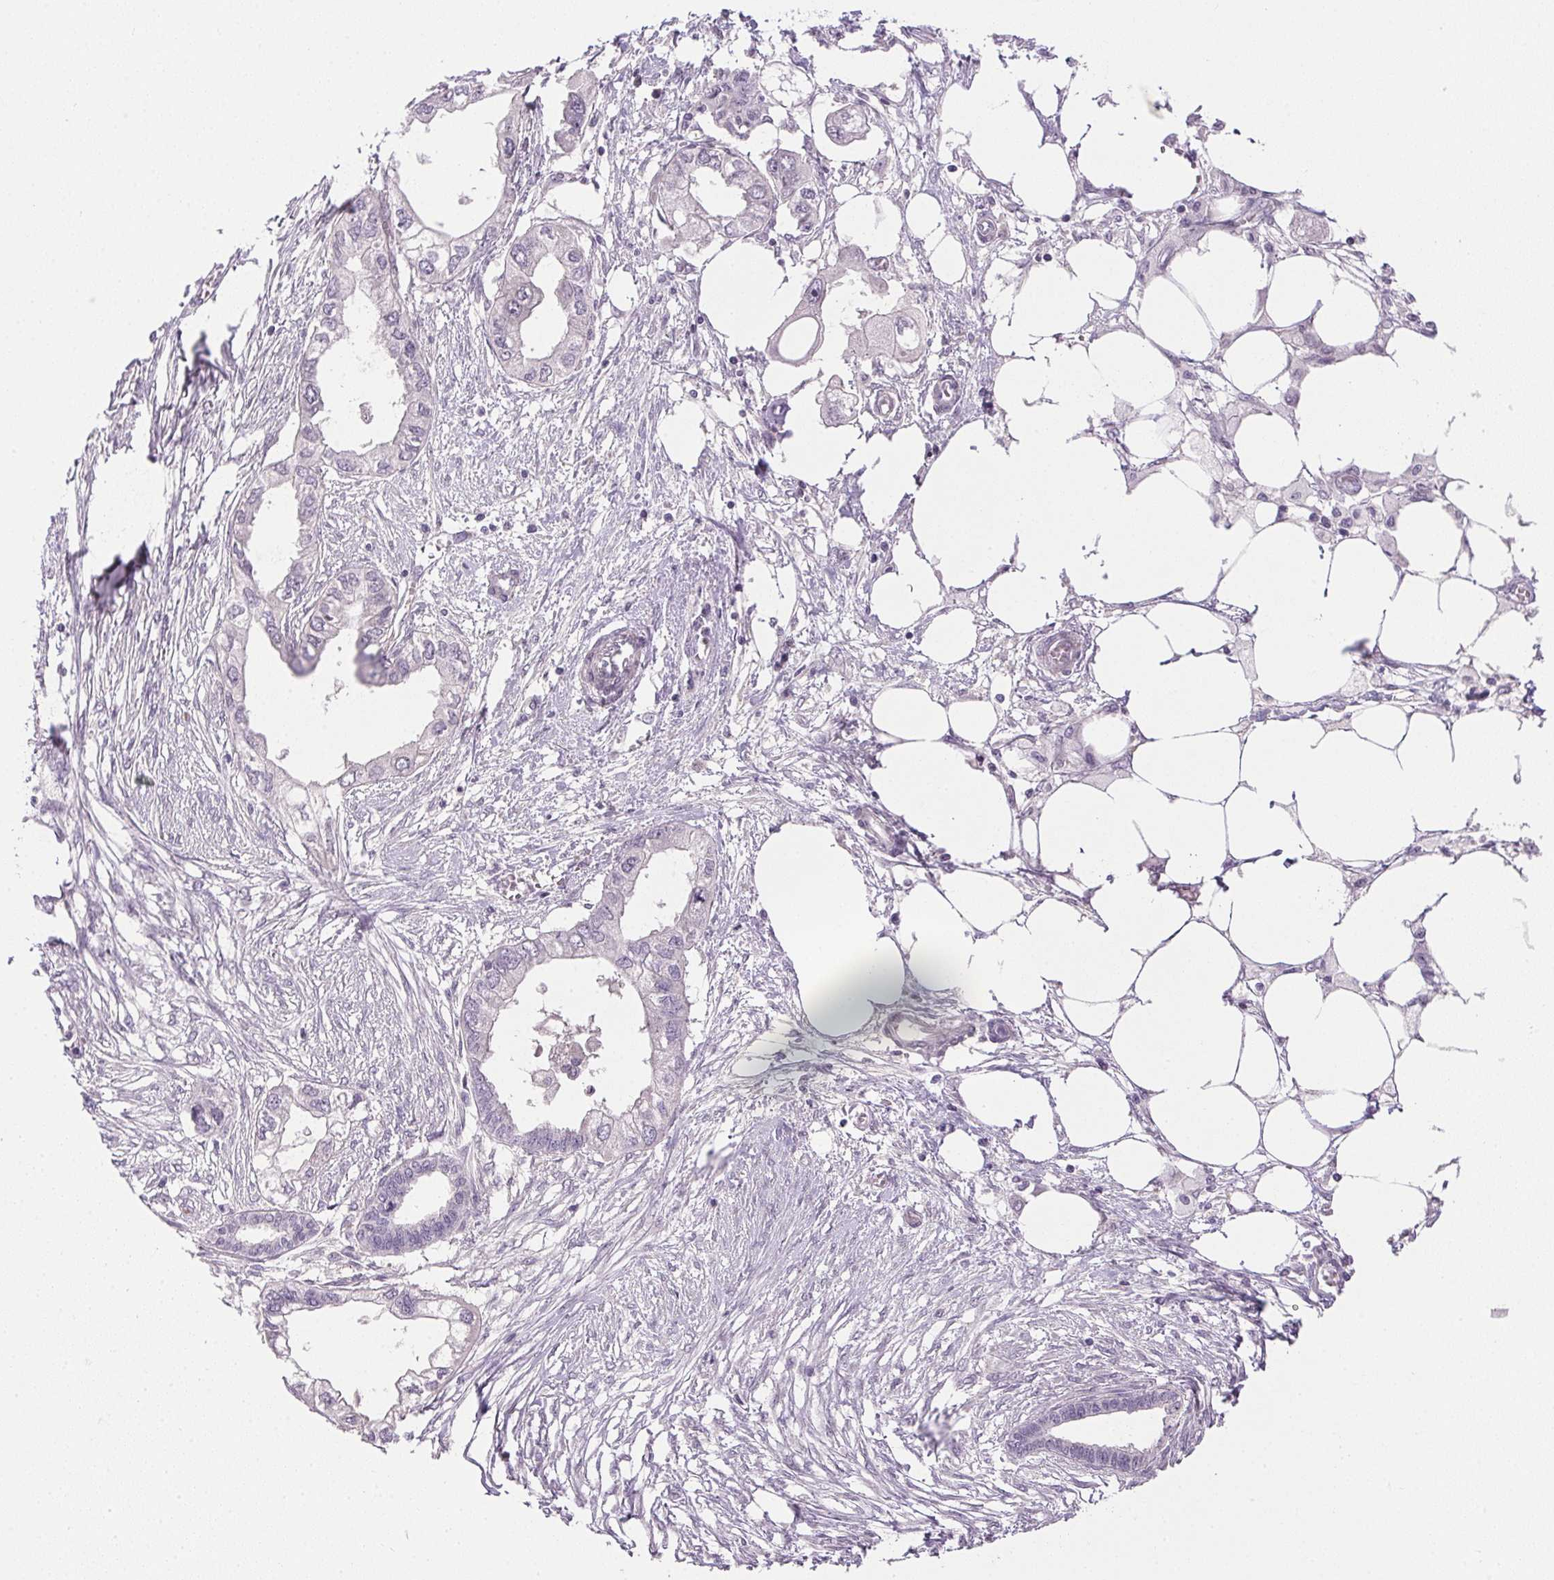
{"staining": {"intensity": "negative", "quantity": "none", "location": "none"}, "tissue": "endometrial cancer", "cell_type": "Tumor cells", "image_type": "cancer", "snomed": [{"axis": "morphology", "description": "Adenocarcinoma, NOS"}, {"axis": "morphology", "description": "Adenocarcinoma, metastatic, NOS"}, {"axis": "topography", "description": "Adipose tissue"}, {"axis": "topography", "description": "Endometrium"}], "caption": "Tumor cells are negative for brown protein staining in endometrial cancer. (Brightfield microscopy of DAB immunohistochemistry at high magnification).", "gene": "PRL", "patient": {"sex": "female", "age": 67}}